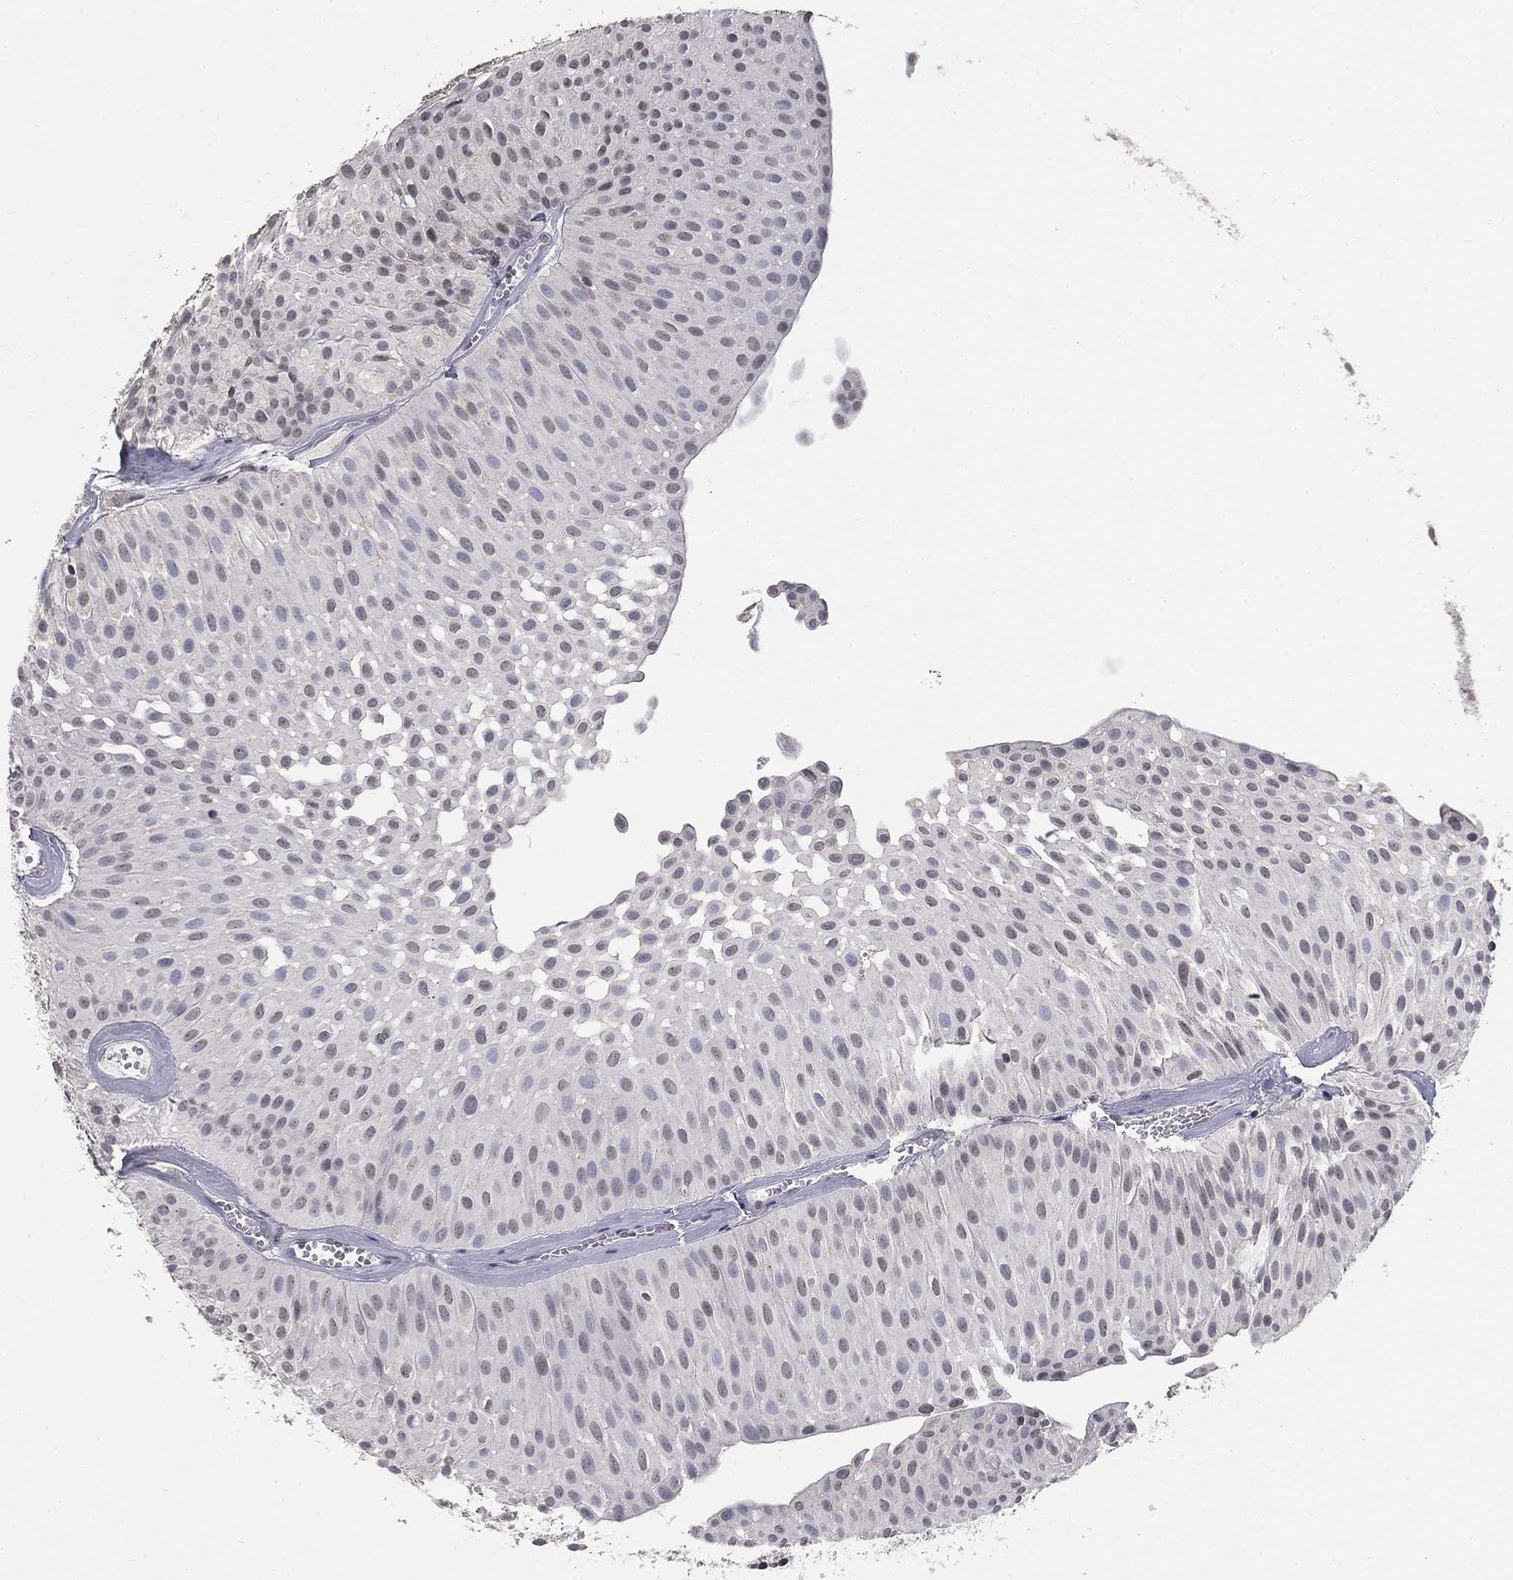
{"staining": {"intensity": "negative", "quantity": "none", "location": "none"}, "tissue": "urothelial cancer", "cell_type": "Tumor cells", "image_type": "cancer", "snomed": [{"axis": "morphology", "description": "Urothelial carcinoma, Low grade"}, {"axis": "topography", "description": "Urinary bladder"}], "caption": "The immunohistochemistry (IHC) histopathology image has no significant staining in tumor cells of urothelial cancer tissue.", "gene": "SPATA33", "patient": {"sex": "male", "age": 64}}